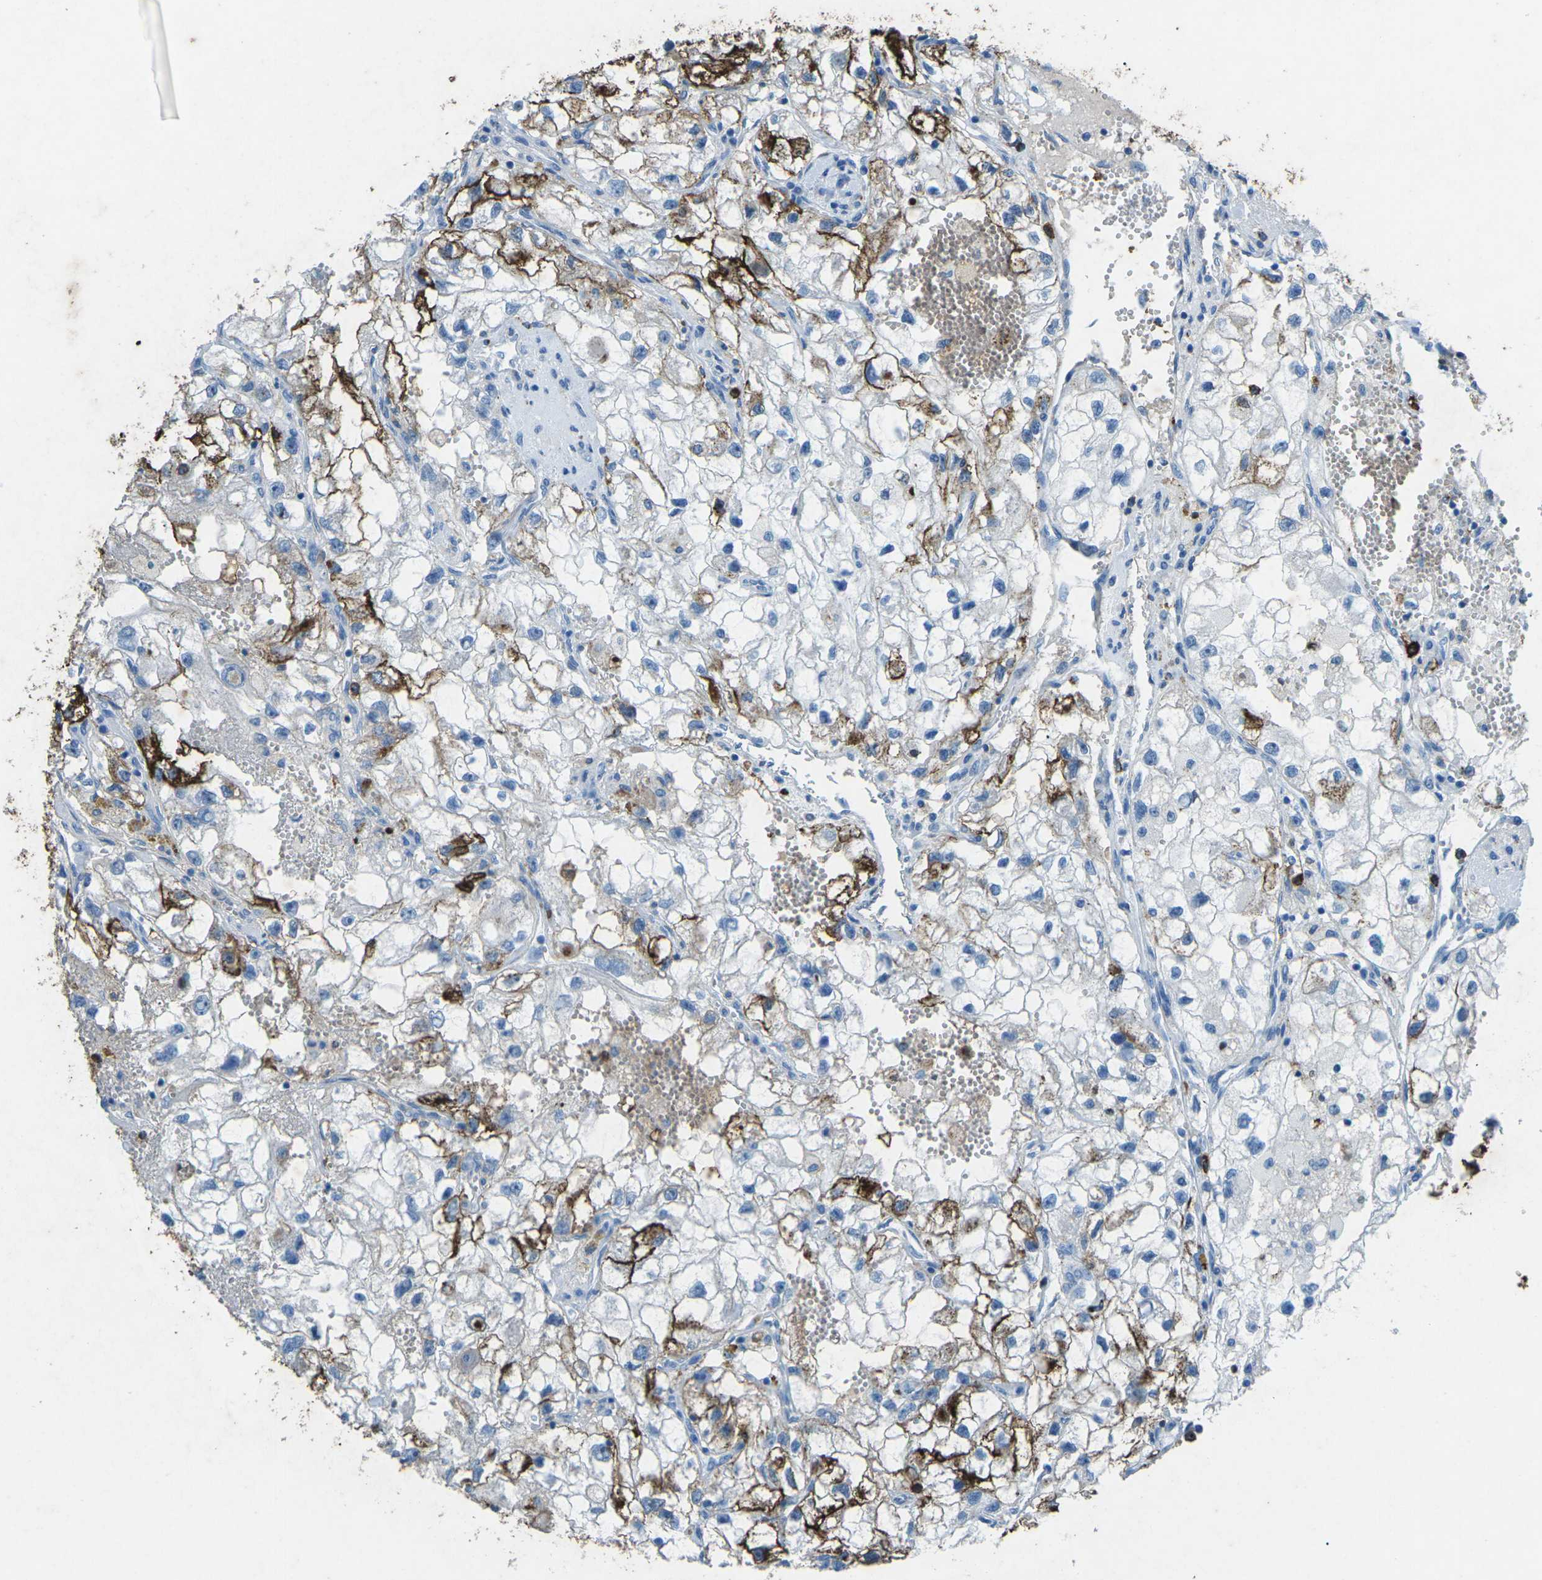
{"staining": {"intensity": "moderate", "quantity": "<25%", "location": "cytoplasmic/membranous"}, "tissue": "renal cancer", "cell_type": "Tumor cells", "image_type": "cancer", "snomed": [{"axis": "morphology", "description": "Adenocarcinoma, NOS"}, {"axis": "topography", "description": "Kidney"}], "caption": "Renal adenocarcinoma was stained to show a protein in brown. There is low levels of moderate cytoplasmic/membranous staining in approximately <25% of tumor cells. (IHC, brightfield microscopy, high magnification).", "gene": "CTAGE1", "patient": {"sex": "female", "age": 70}}